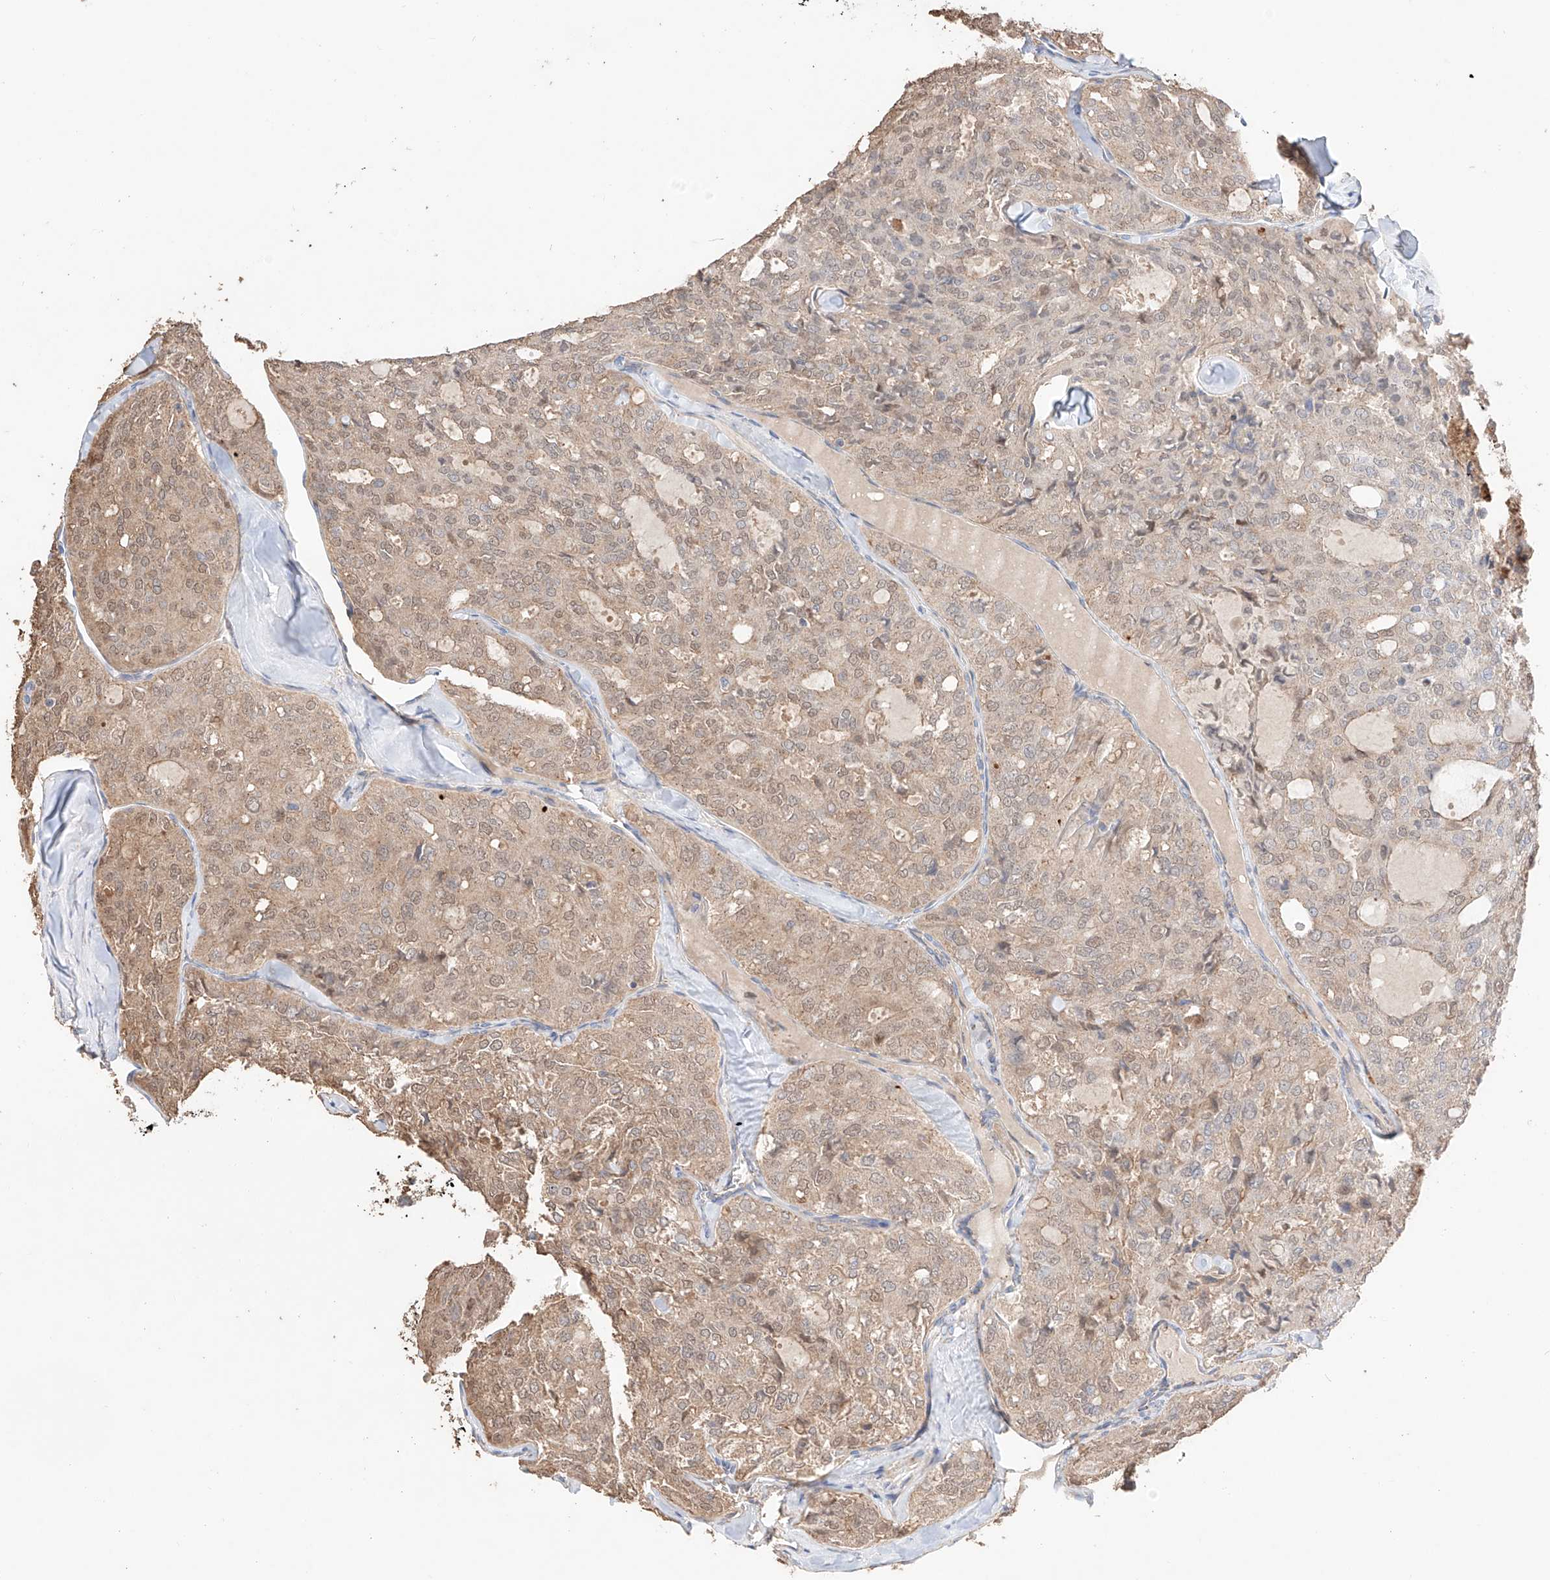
{"staining": {"intensity": "weak", "quantity": "25%-75%", "location": "cytoplasmic/membranous,nuclear"}, "tissue": "thyroid cancer", "cell_type": "Tumor cells", "image_type": "cancer", "snomed": [{"axis": "morphology", "description": "Follicular adenoma carcinoma, NOS"}, {"axis": "topography", "description": "Thyroid gland"}], "caption": "Immunohistochemical staining of human thyroid cancer (follicular adenoma carcinoma) reveals low levels of weak cytoplasmic/membranous and nuclear protein staining in about 25%-75% of tumor cells.", "gene": "MOSPD1", "patient": {"sex": "male", "age": 75}}